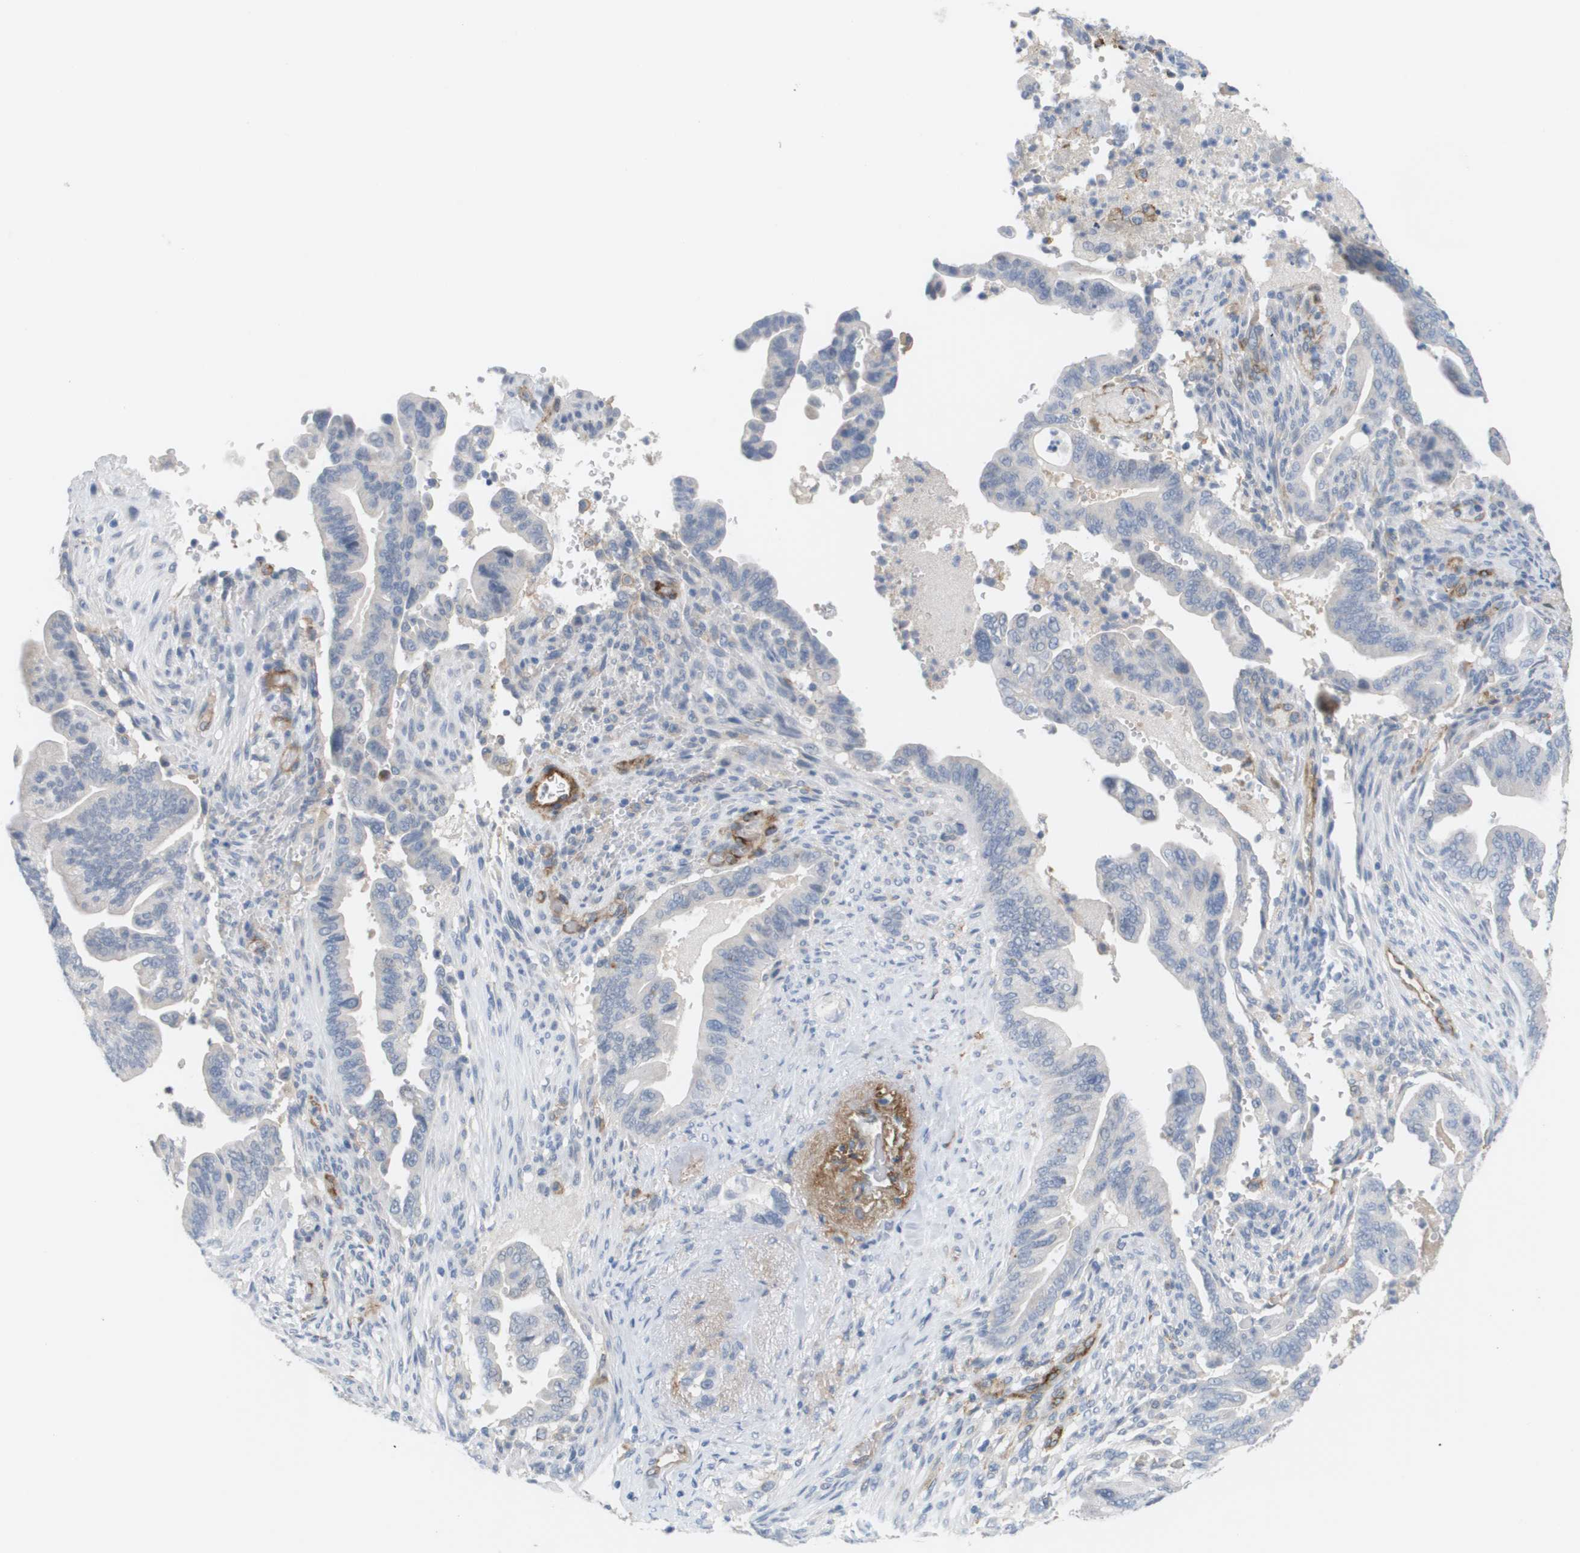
{"staining": {"intensity": "negative", "quantity": "none", "location": "none"}, "tissue": "pancreatic cancer", "cell_type": "Tumor cells", "image_type": "cancer", "snomed": [{"axis": "morphology", "description": "Adenocarcinoma, NOS"}, {"axis": "topography", "description": "Pancreas"}], "caption": "Immunohistochemistry (IHC) of human pancreatic cancer (adenocarcinoma) displays no staining in tumor cells.", "gene": "ANGPT2", "patient": {"sex": "male", "age": 70}}